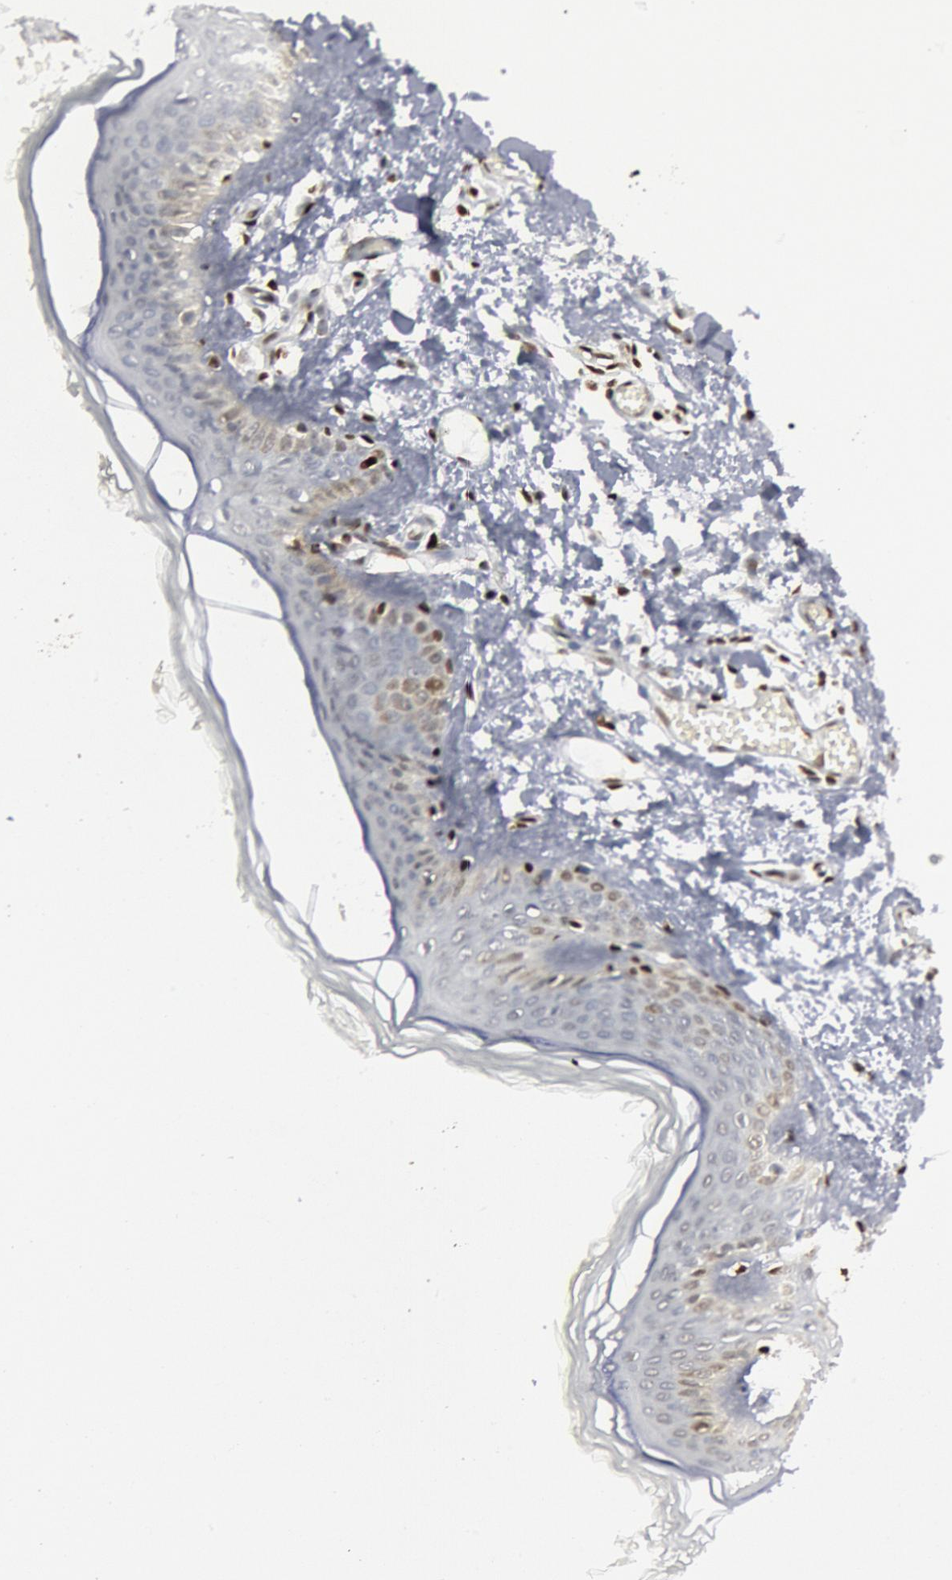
{"staining": {"intensity": "moderate", "quantity": ">75%", "location": "nuclear"}, "tissue": "skin", "cell_type": "Fibroblasts", "image_type": "normal", "snomed": [{"axis": "morphology", "description": "Normal tissue, NOS"}, {"axis": "morphology", "description": "Sarcoma, NOS"}, {"axis": "topography", "description": "Skin"}, {"axis": "topography", "description": "Soft tissue"}], "caption": "DAB (3,3'-diaminobenzidine) immunohistochemical staining of benign human skin exhibits moderate nuclear protein staining in about >75% of fibroblasts.", "gene": "MECP2", "patient": {"sex": "female", "age": 51}}